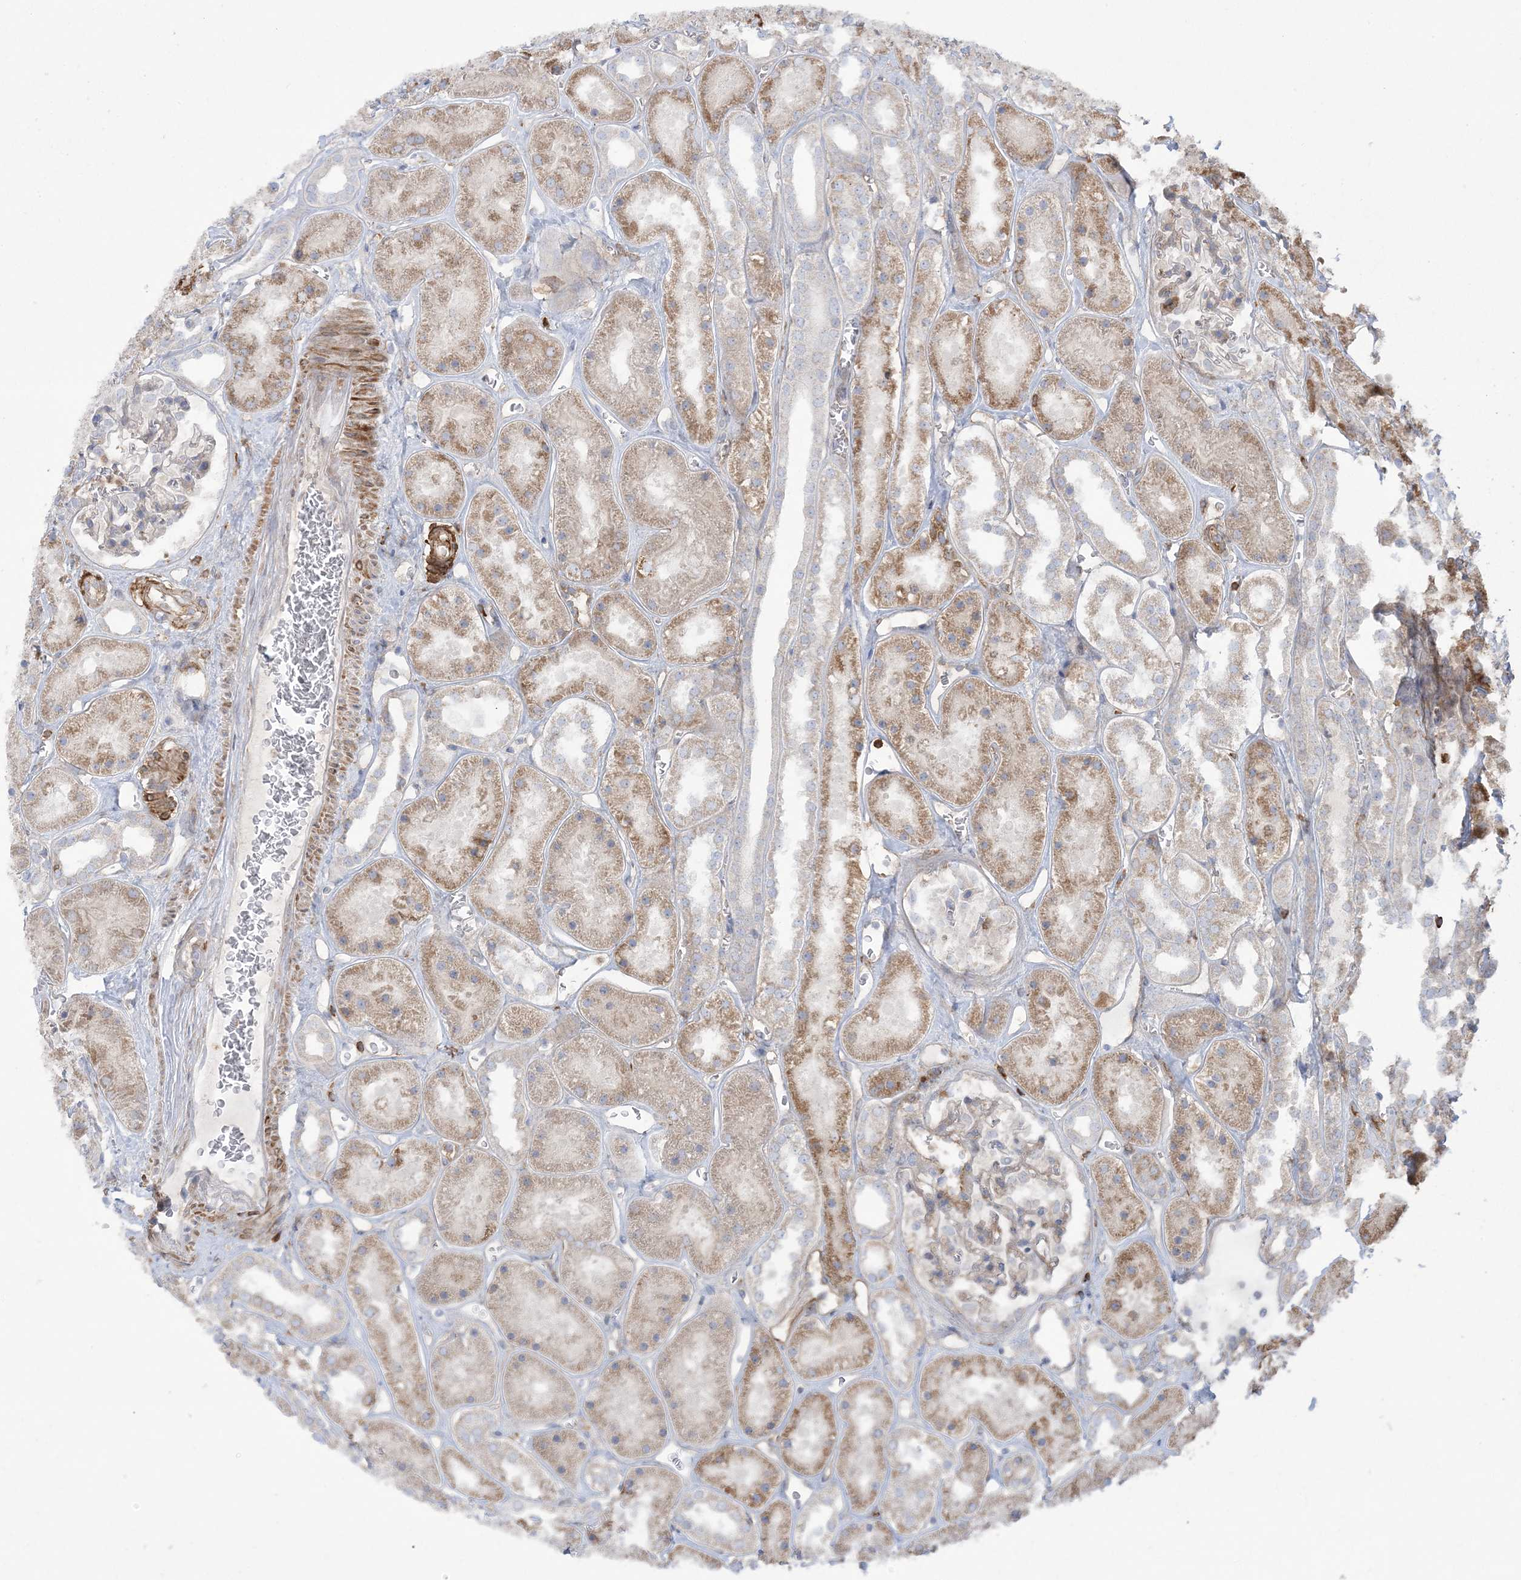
{"staining": {"intensity": "moderate", "quantity": "<25%", "location": "cytoplasmic/membranous"}, "tissue": "kidney", "cell_type": "Cells in glomeruli", "image_type": "normal", "snomed": [{"axis": "morphology", "description": "Normal tissue, NOS"}, {"axis": "topography", "description": "Kidney"}], "caption": "Moderate cytoplasmic/membranous positivity for a protein is present in approximately <25% of cells in glomeruli of benign kidney using immunohistochemistry.", "gene": "ARHGAP30", "patient": {"sex": "female", "age": 41}}